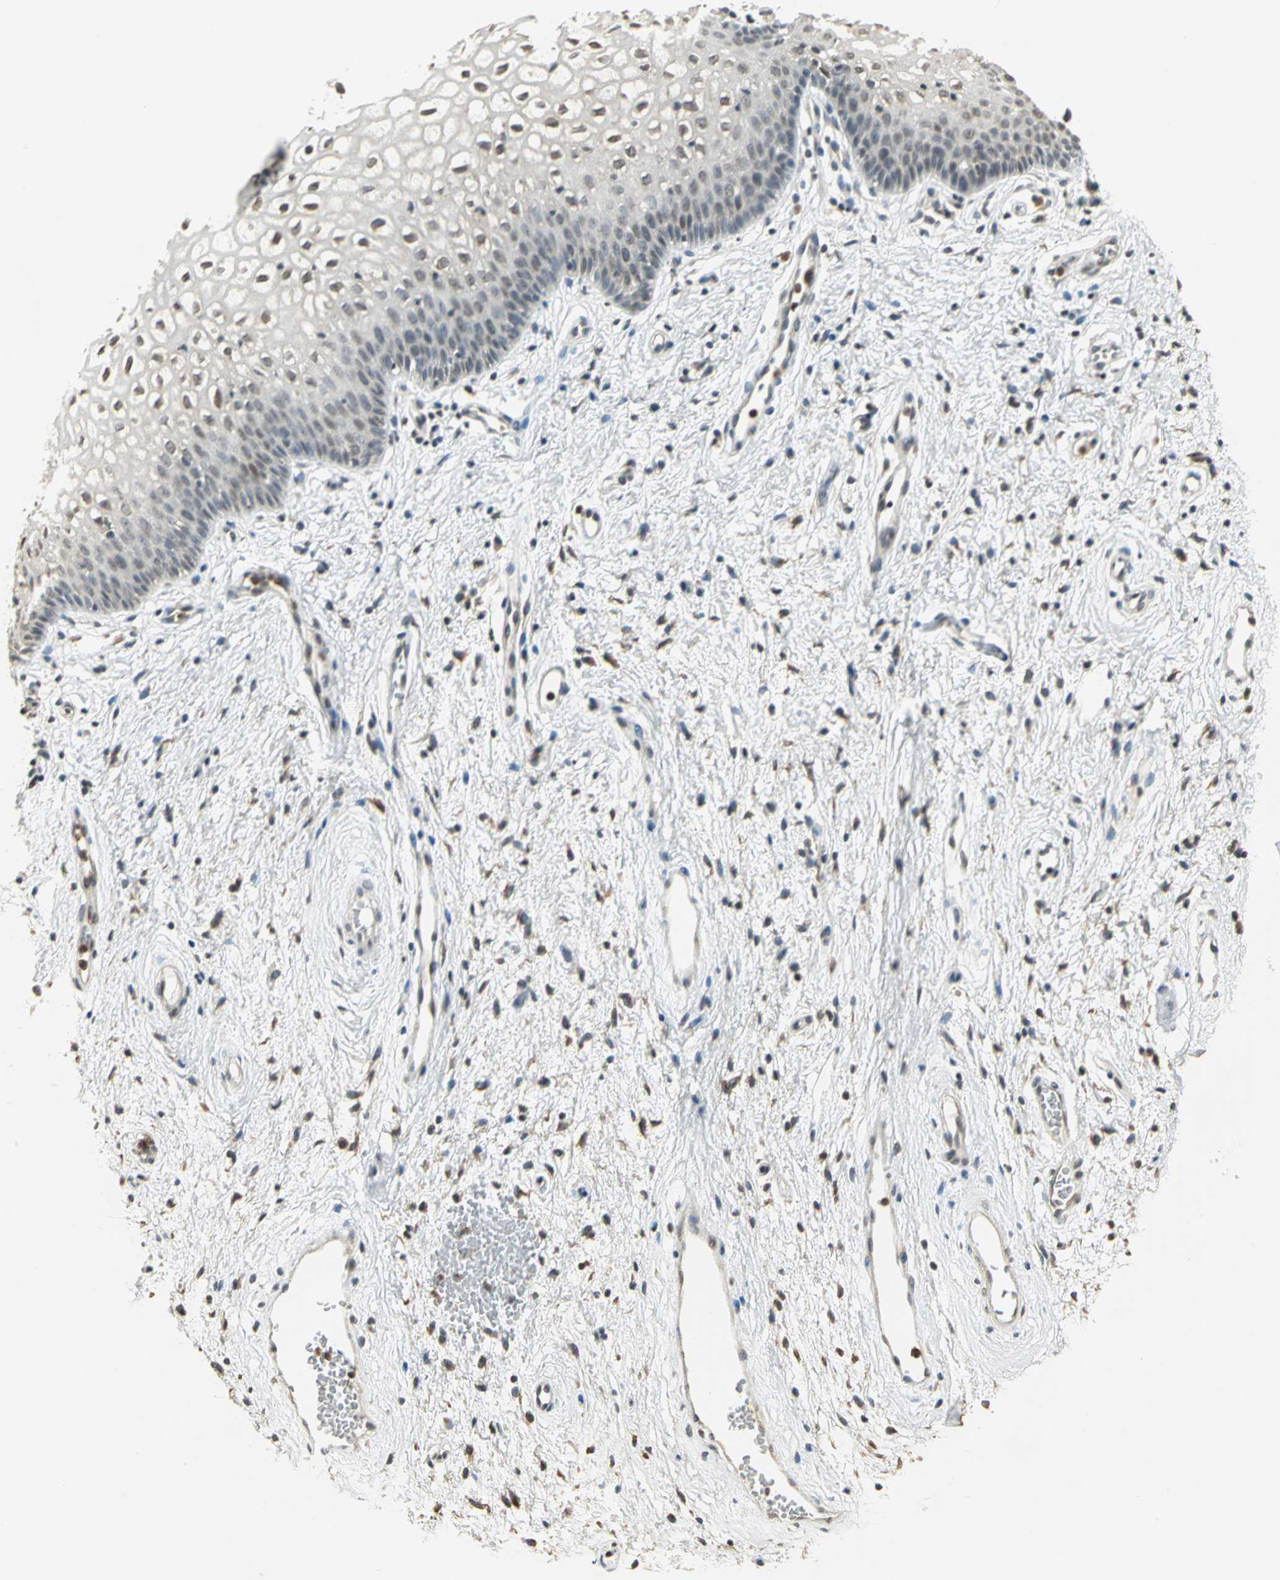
{"staining": {"intensity": "weak", "quantity": "25%-75%", "location": "nuclear"}, "tissue": "vagina", "cell_type": "Squamous epithelial cells", "image_type": "normal", "snomed": [{"axis": "morphology", "description": "Normal tissue, NOS"}, {"axis": "topography", "description": "Vagina"}], "caption": "Immunohistochemical staining of unremarkable human vagina shows 25%-75% levels of weak nuclear protein staining in about 25%-75% of squamous epithelial cells.", "gene": "SMARCA5", "patient": {"sex": "female", "age": 34}}